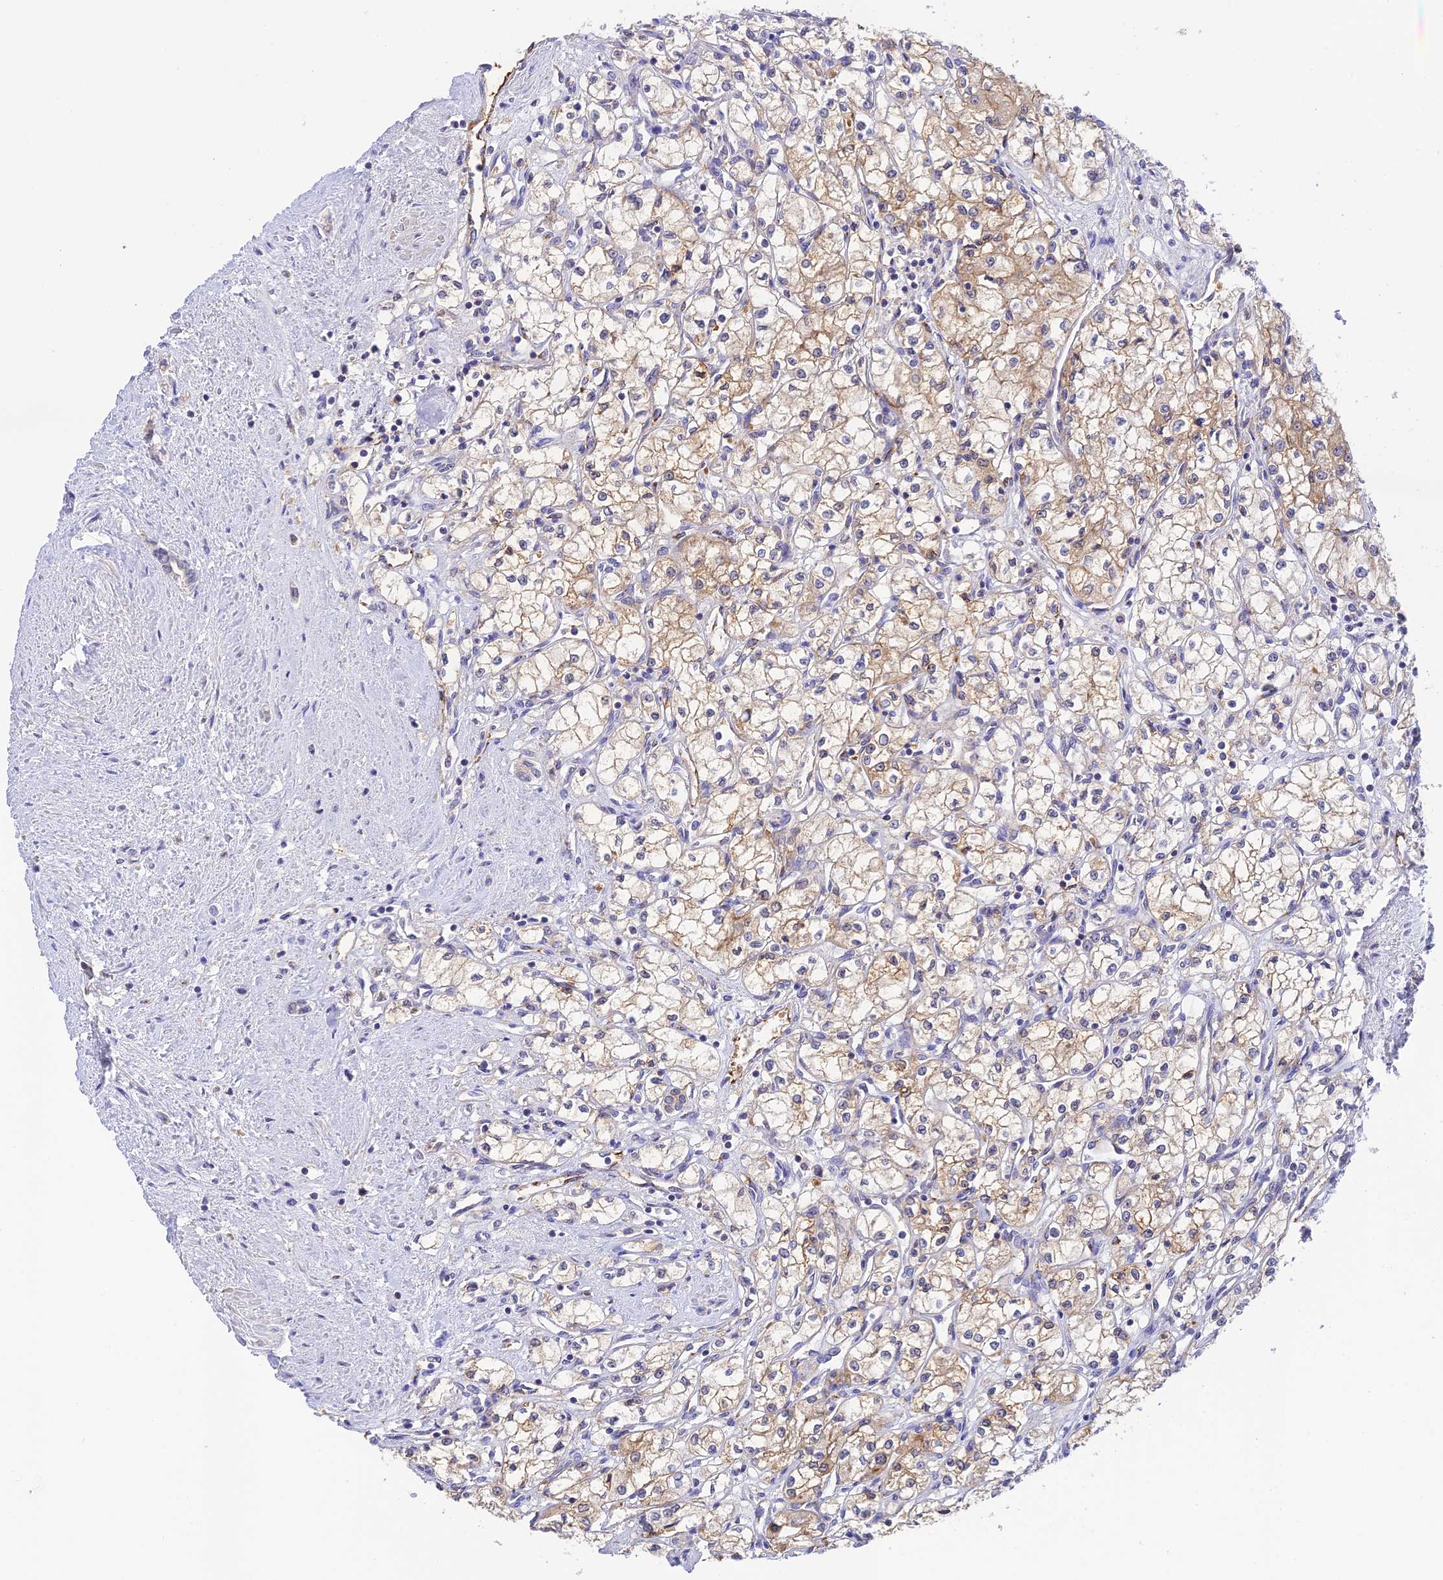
{"staining": {"intensity": "weak", "quantity": "<25%", "location": "cytoplasmic/membranous"}, "tissue": "renal cancer", "cell_type": "Tumor cells", "image_type": "cancer", "snomed": [{"axis": "morphology", "description": "Adenocarcinoma, NOS"}, {"axis": "topography", "description": "Kidney"}], "caption": "This is an IHC micrograph of human adenocarcinoma (renal). There is no positivity in tumor cells.", "gene": "HDHD2", "patient": {"sex": "male", "age": 59}}